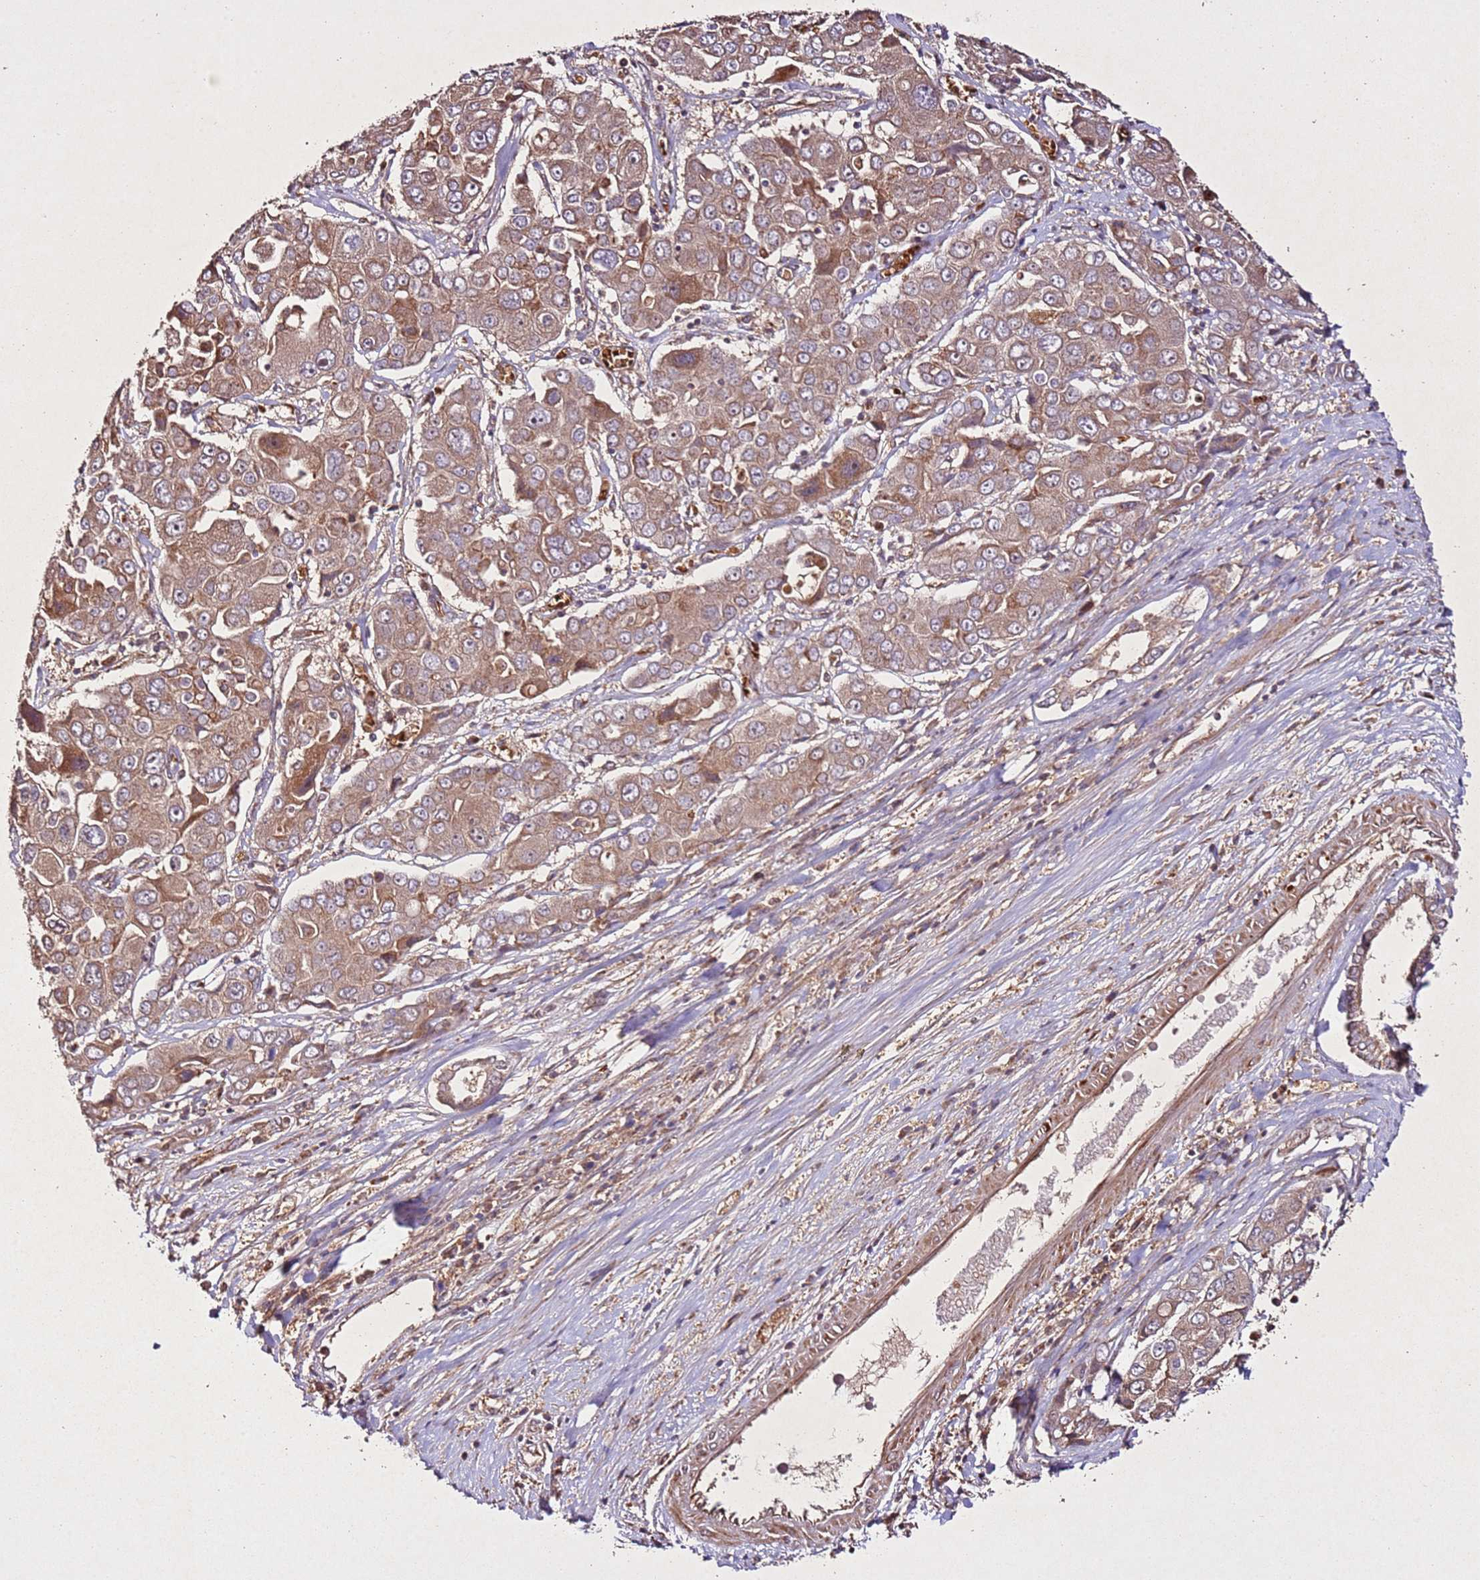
{"staining": {"intensity": "moderate", "quantity": ">75%", "location": "cytoplasmic/membranous"}, "tissue": "liver cancer", "cell_type": "Tumor cells", "image_type": "cancer", "snomed": [{"axis": "morphology", "description": "Cholangiocarcinoma"}, {"axis": "topography", "description": "Liver"}], "caption": "Protein staining exhibits moderate cytoplasmic/membranous positivity in approximately >75% of tumor cells in cholangiocarcinoma (liver).", "gene": "PTMA", "patient": {"sex": "male", "age": 67}}